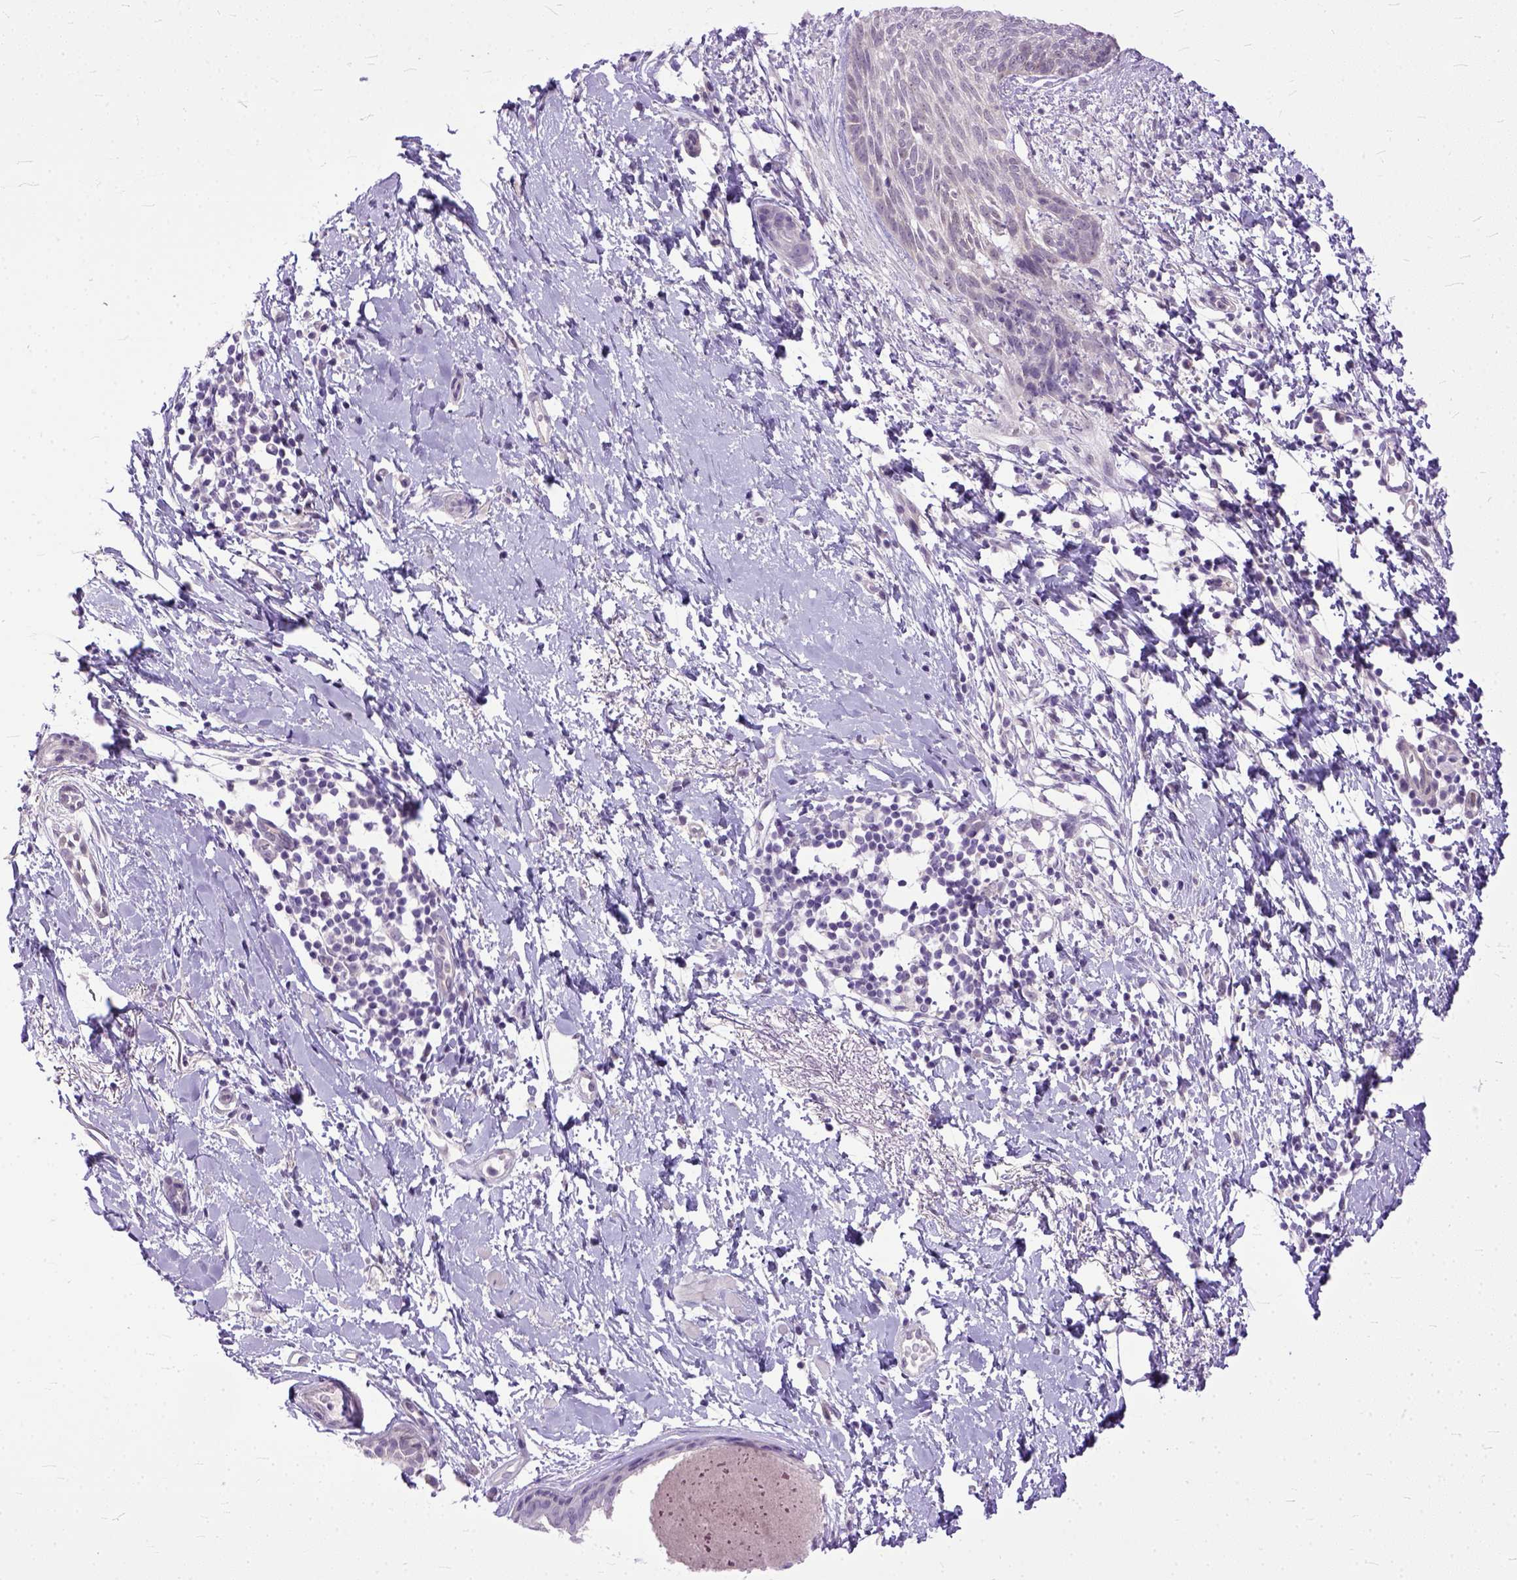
{"staining": {"intensity": "negative", "quantity": "none", "location": "none"}, "tissue": "skin cancer", "cell_type": "Tumor cells", "image_type": "cancer", "snomed": [{"axis": "morphology", "description": "Normal tissue, NOS"}, {"axis": "morphology", "description": "Basal cell carcinoma"}, {"axis": "topography", "description": "Skin"}], "caption": "An immunohistochemistry (IHC) photomicrograph of skin cancer (basal cell carcinoma) is shown. There is no staining in tumor cells of skin cancer (basal cell carcinoma).", "gene": "TCEAL7", "patient": {"sex": "male", "age": 84}}